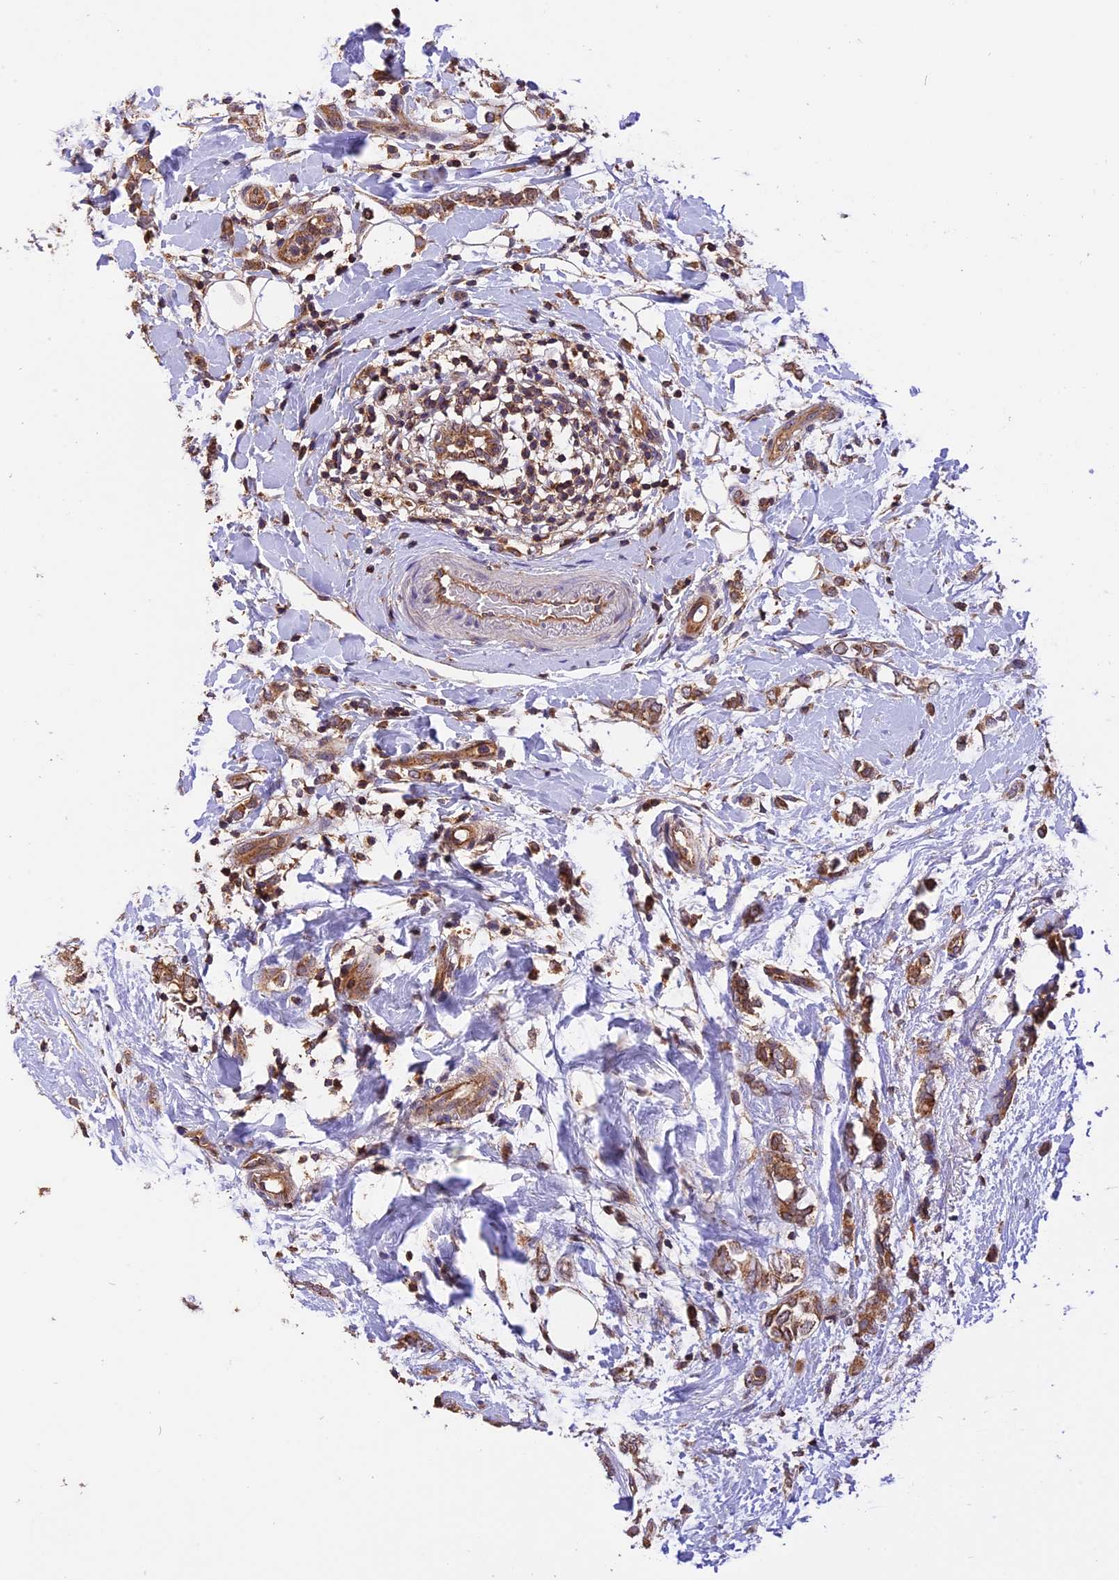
{"staining": {"intensity": "moderate", "quantity": ">75%", "location": "cytoplasmic/membranous"}, "tissue": "breast cancer", "cell_type": "Tumor cells", "image_type": "cancer", "snomed": [{"axis": "morphology", "description": "Normal tissue, NOS"}, {"axis": "morphology", "description": "Lobular carcinoma"}, {"axis": "topography", "description": "Breast"}], "caption": "A brown stain highlights moderate cytoplasmic/membranous staining of a protein in breast cancer tumor cells.", "gene": "PEX3", "patient": {"sex": "female", "age": 47}}